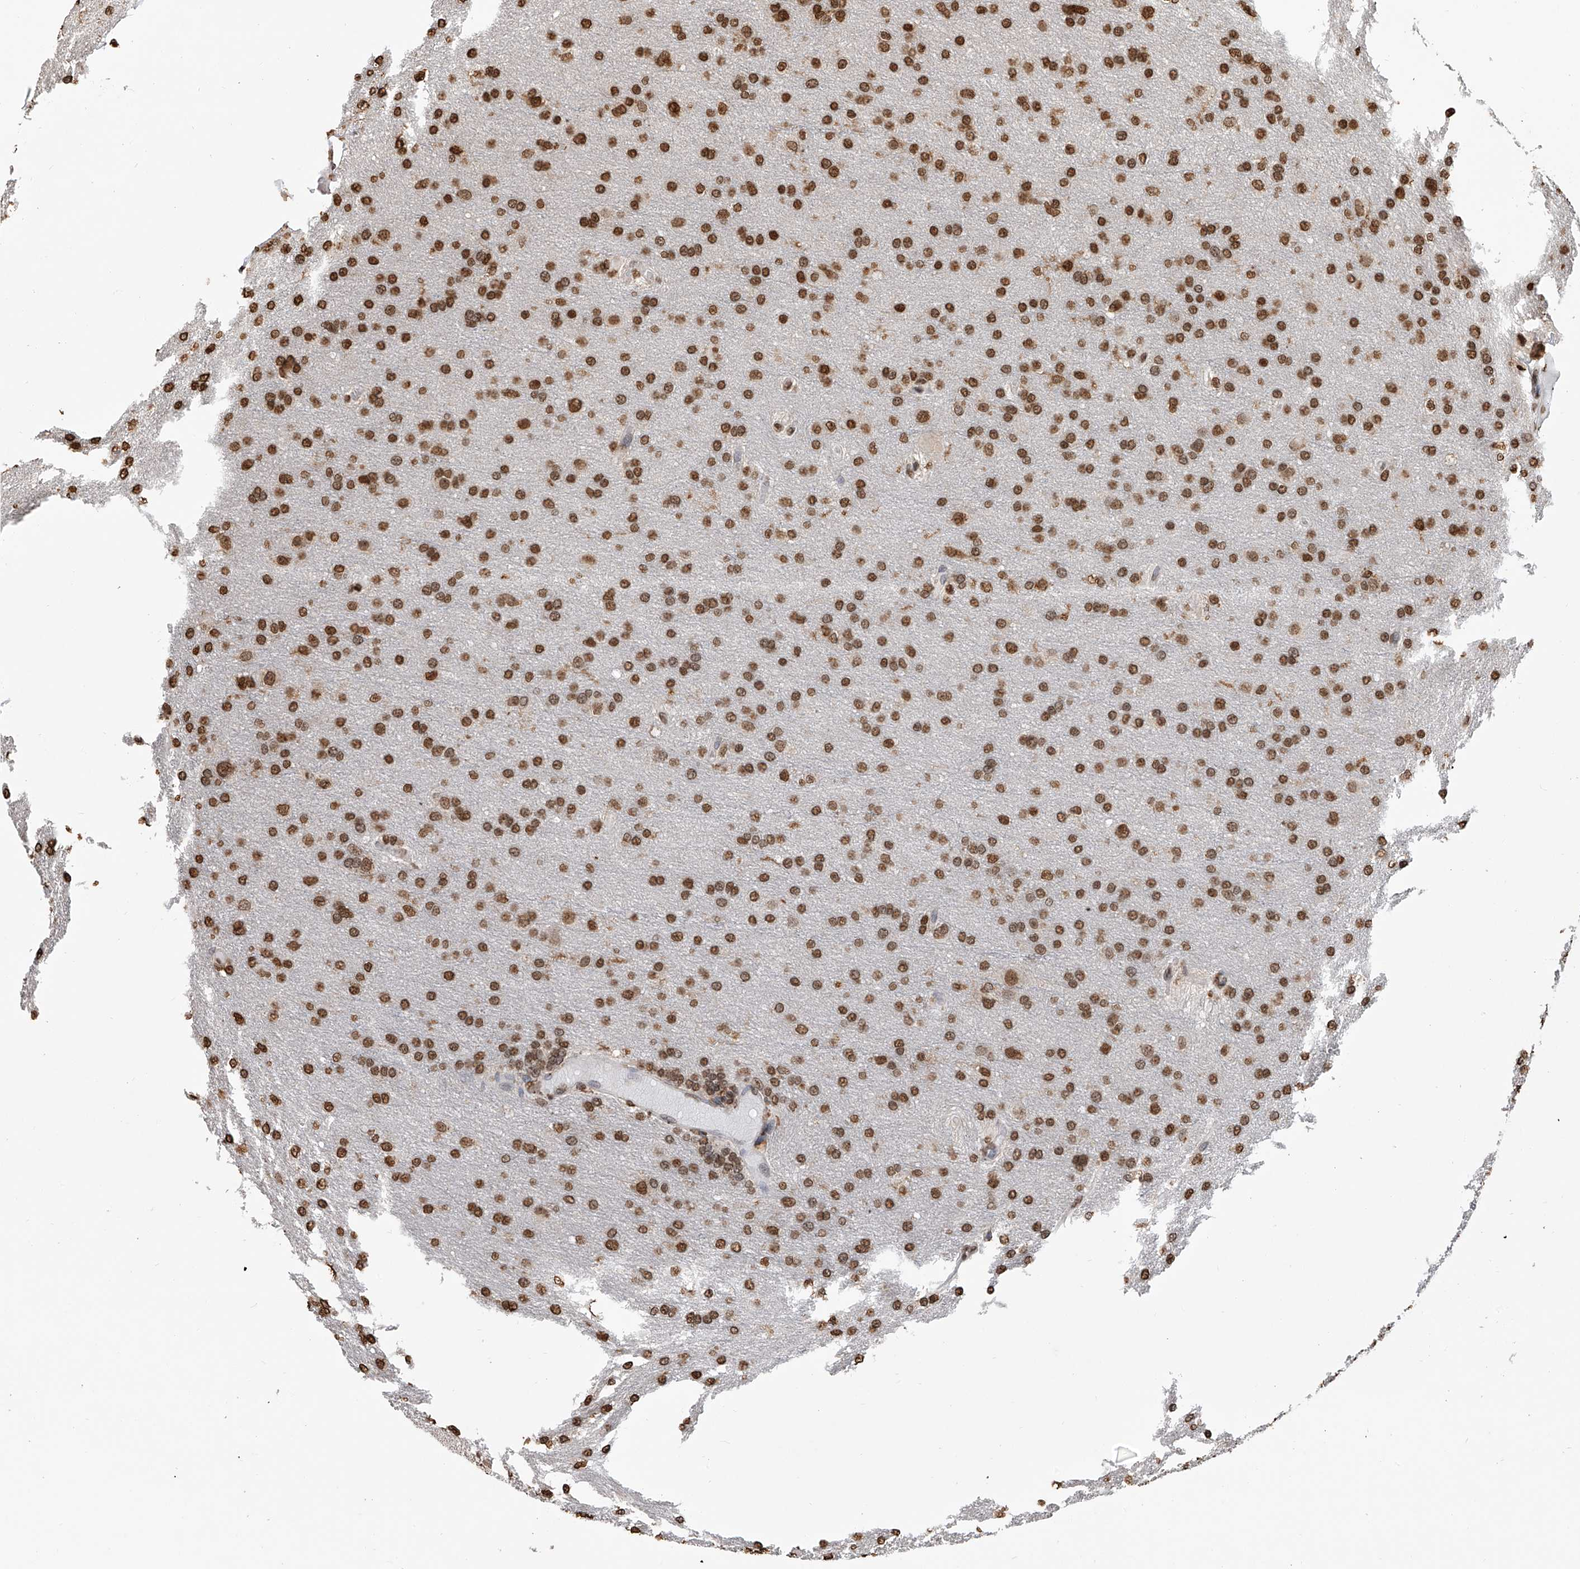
{"staining": {"intensity": "moderate", "quantity": ">75%", "location": "nuclear"}, "tissue": "glioma", "cell_type": "Tumor cells", "image_type": "cancer", "snomed": [{"axis": "morphology", "description": "Glioma, malignant, High grade"}, {"axis": "topography", "description": "Cerebral cortex"}], "caption": "Glioma stained for a protein (brown) displays moderate nuclear positive expression in approximately >75% of tumor cells.", "gene": "CFAP410", "patient": {"sex": "female", "age": 36}}